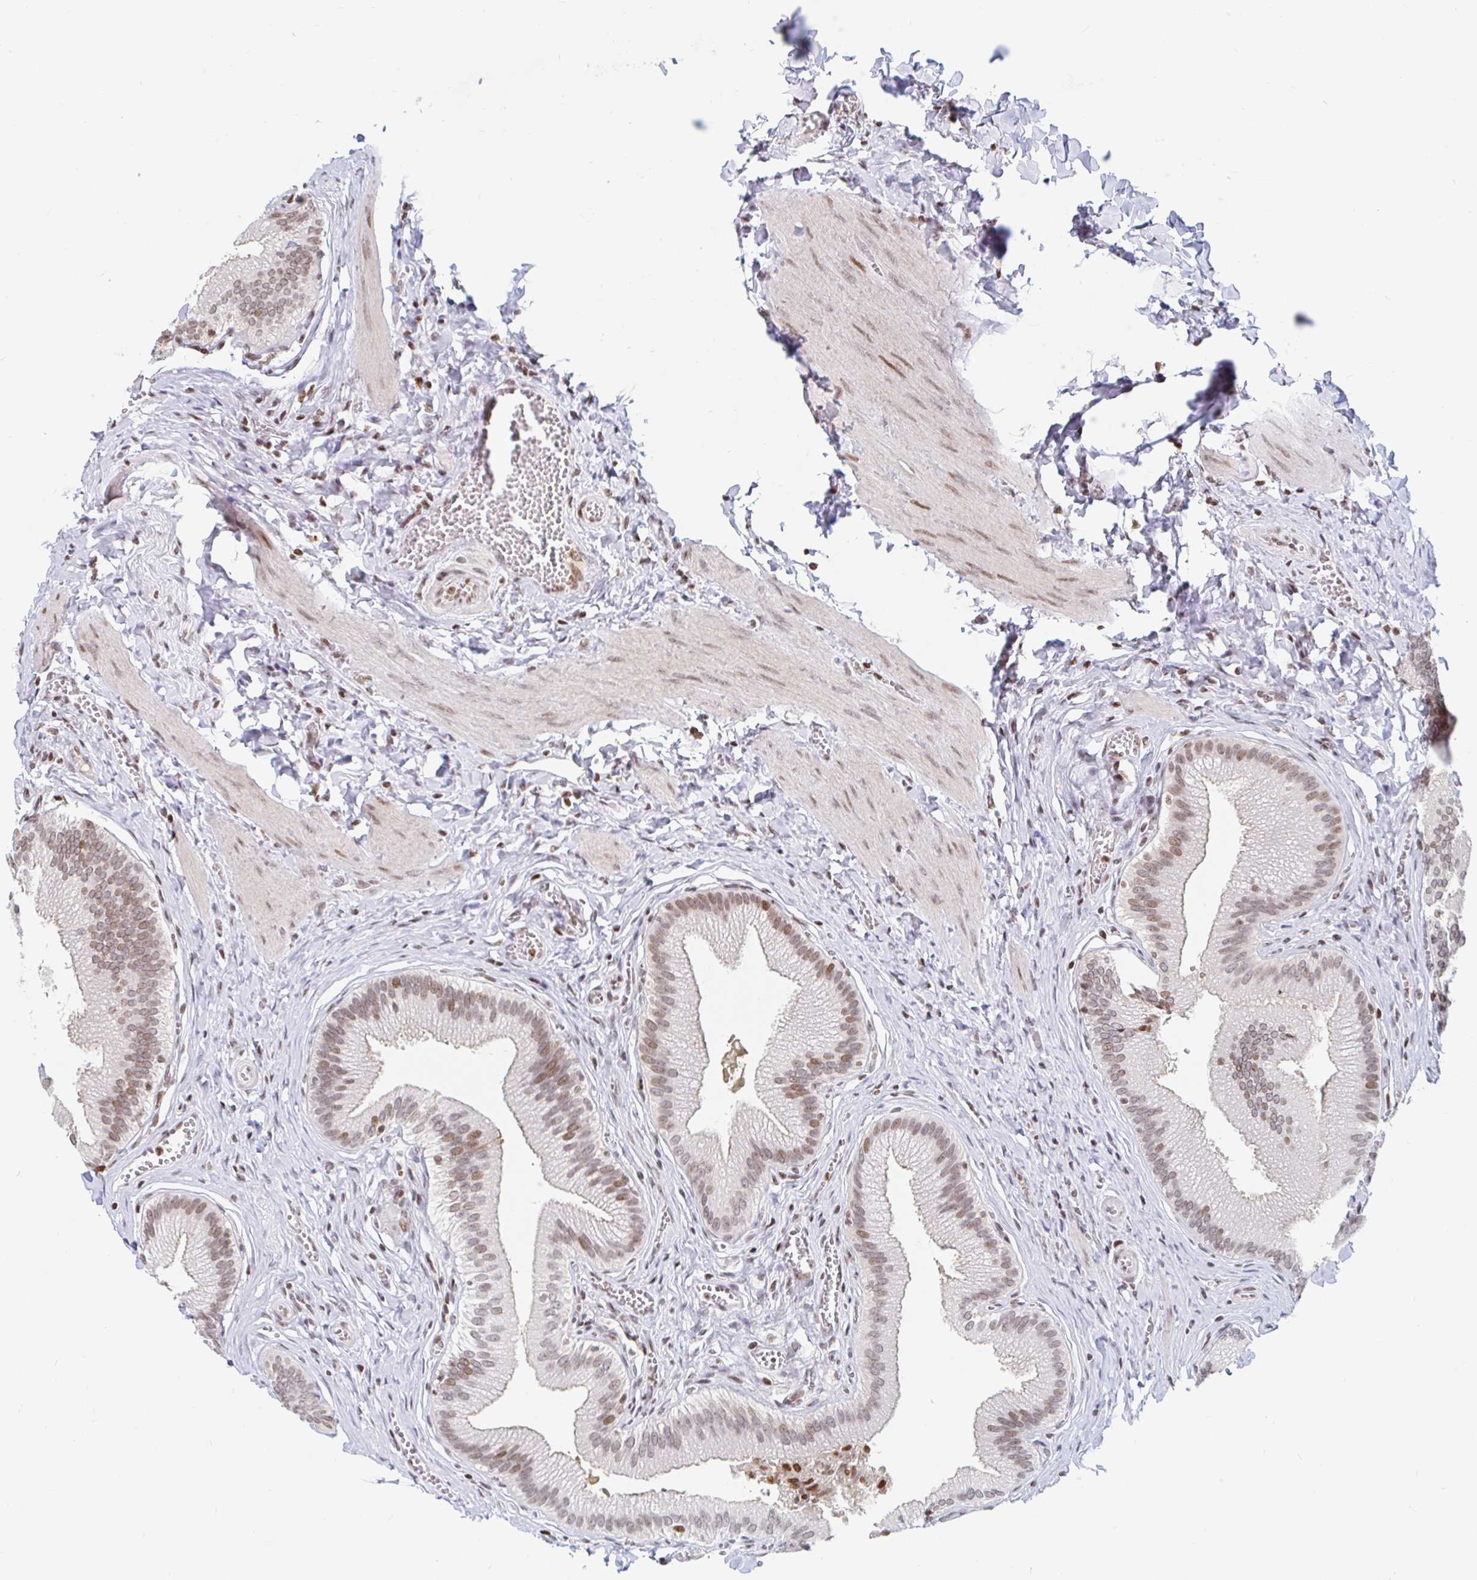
{"staining": {"intensity": "moderate", "quantity": ">75%", "location": "nuclear"}, "tissue": "gallbladder", "cell_type": "Glandular cells", "image_type": "normal", "snomed": [{"axis": "morphology", "description": "Normal tissue, NOS"}, {"axis": "topography", "description": "Gallbladder"}], "caption": "This photomicrograph exhibits immunohistochemistry staining of normal gallbladder, with medium moderate nuclear staining in about >75% of glandular cells.", "gene": "HOXC10", "patient": {"sex": "male", "age": 17}}